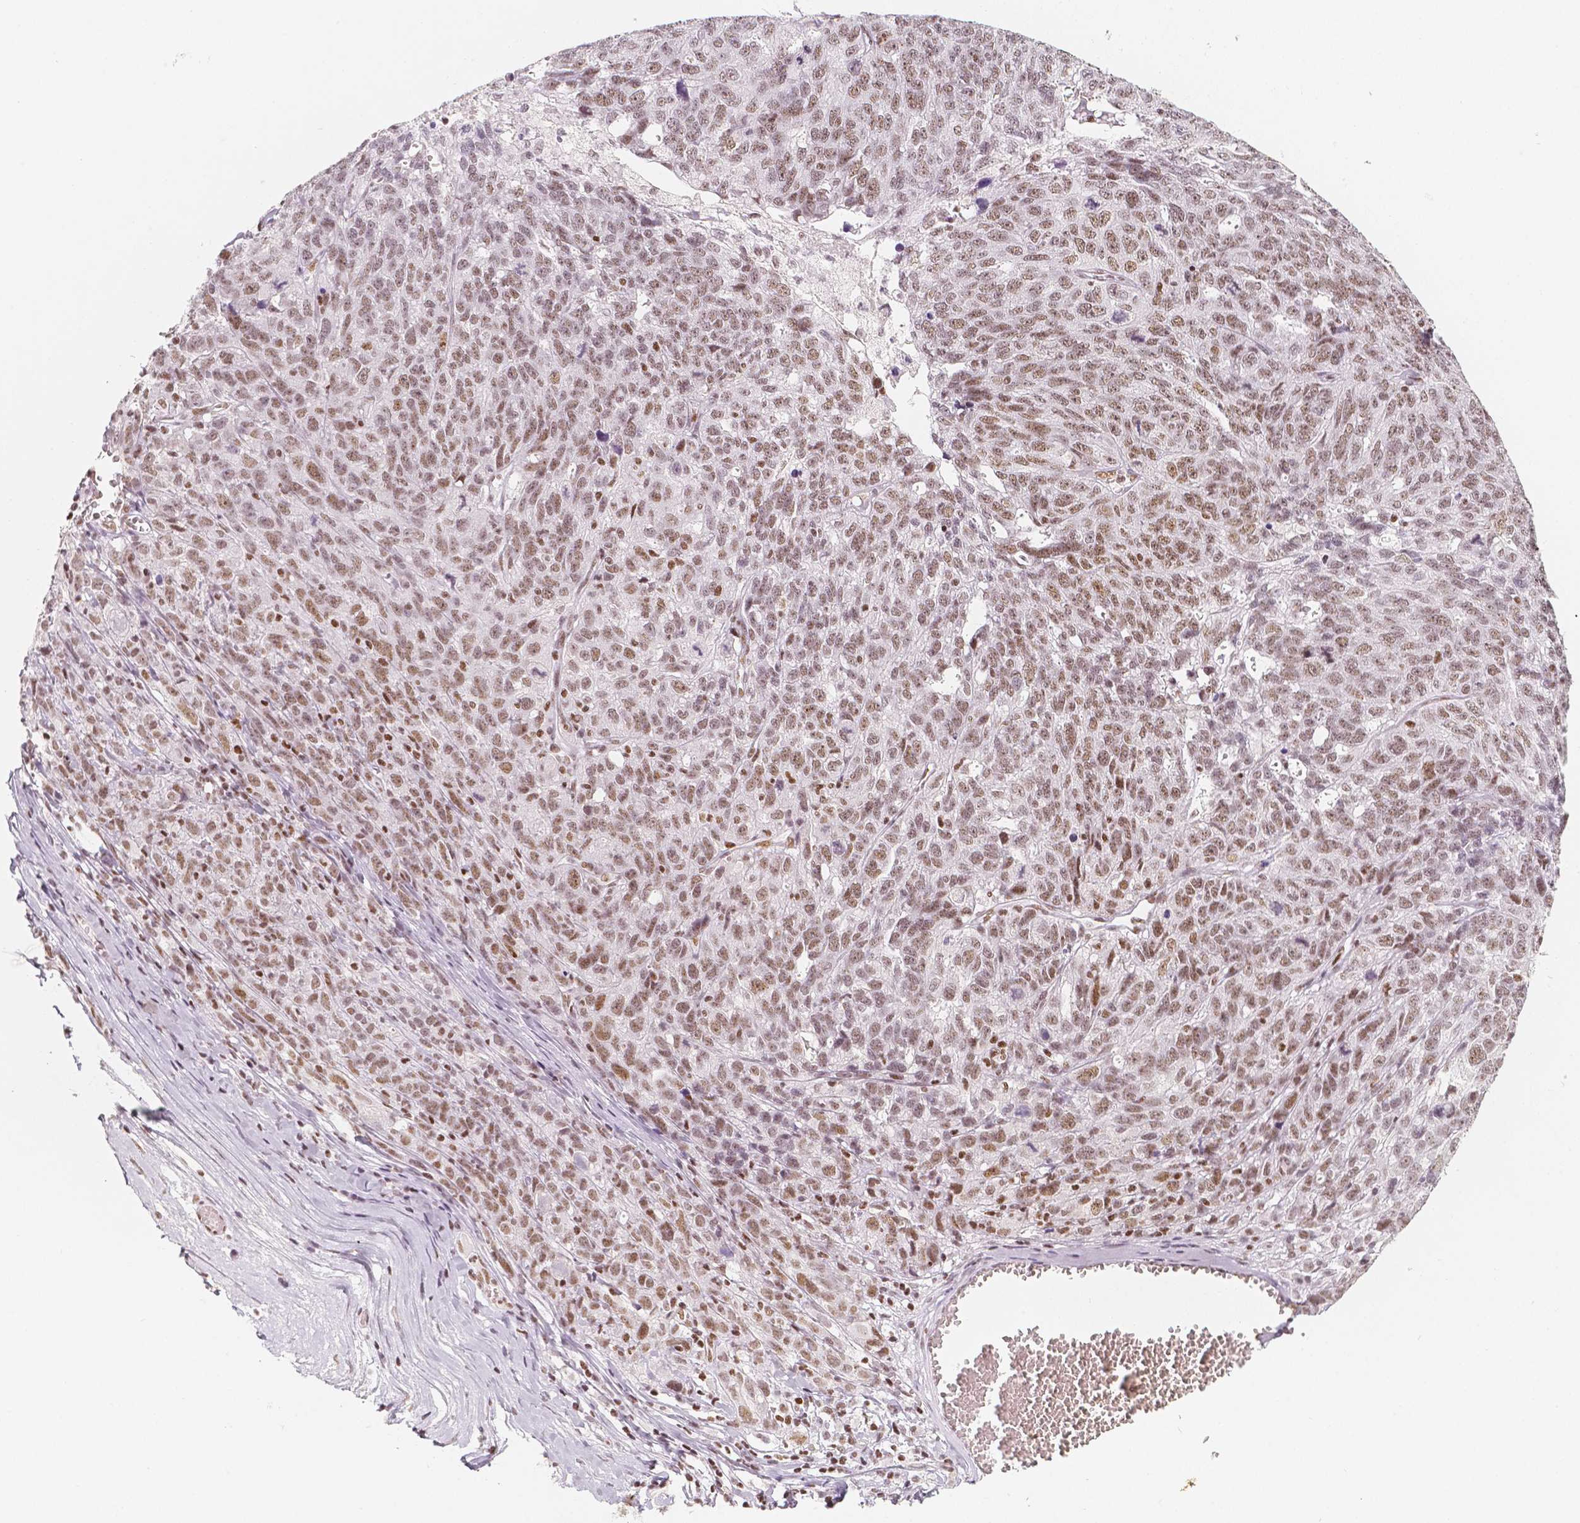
{"staining": {"intensity": "moderate", "quantity": ">75%", "location": "nuclear"}, "tissue": "ovarian cancer", "cell_type": "Tumor cells", "image_type": "cancer", "snomed": [{"axis": "morphology", "description": "Cystadenocarcinoma, serous, NOS"}, {"axis": "topography", "description": "Ovary"}], "caption": "A high-resolution histopathology image shows immunohistochemistry staining of ovarian cancer, which displays moderate nuclear staining in approximately >75% of tumor cells. (brown staining indicates protein expression, while blue staining denotes nuclei).", "gene": "HDAC1", "patient": {"sex": "female", "age": 71}}